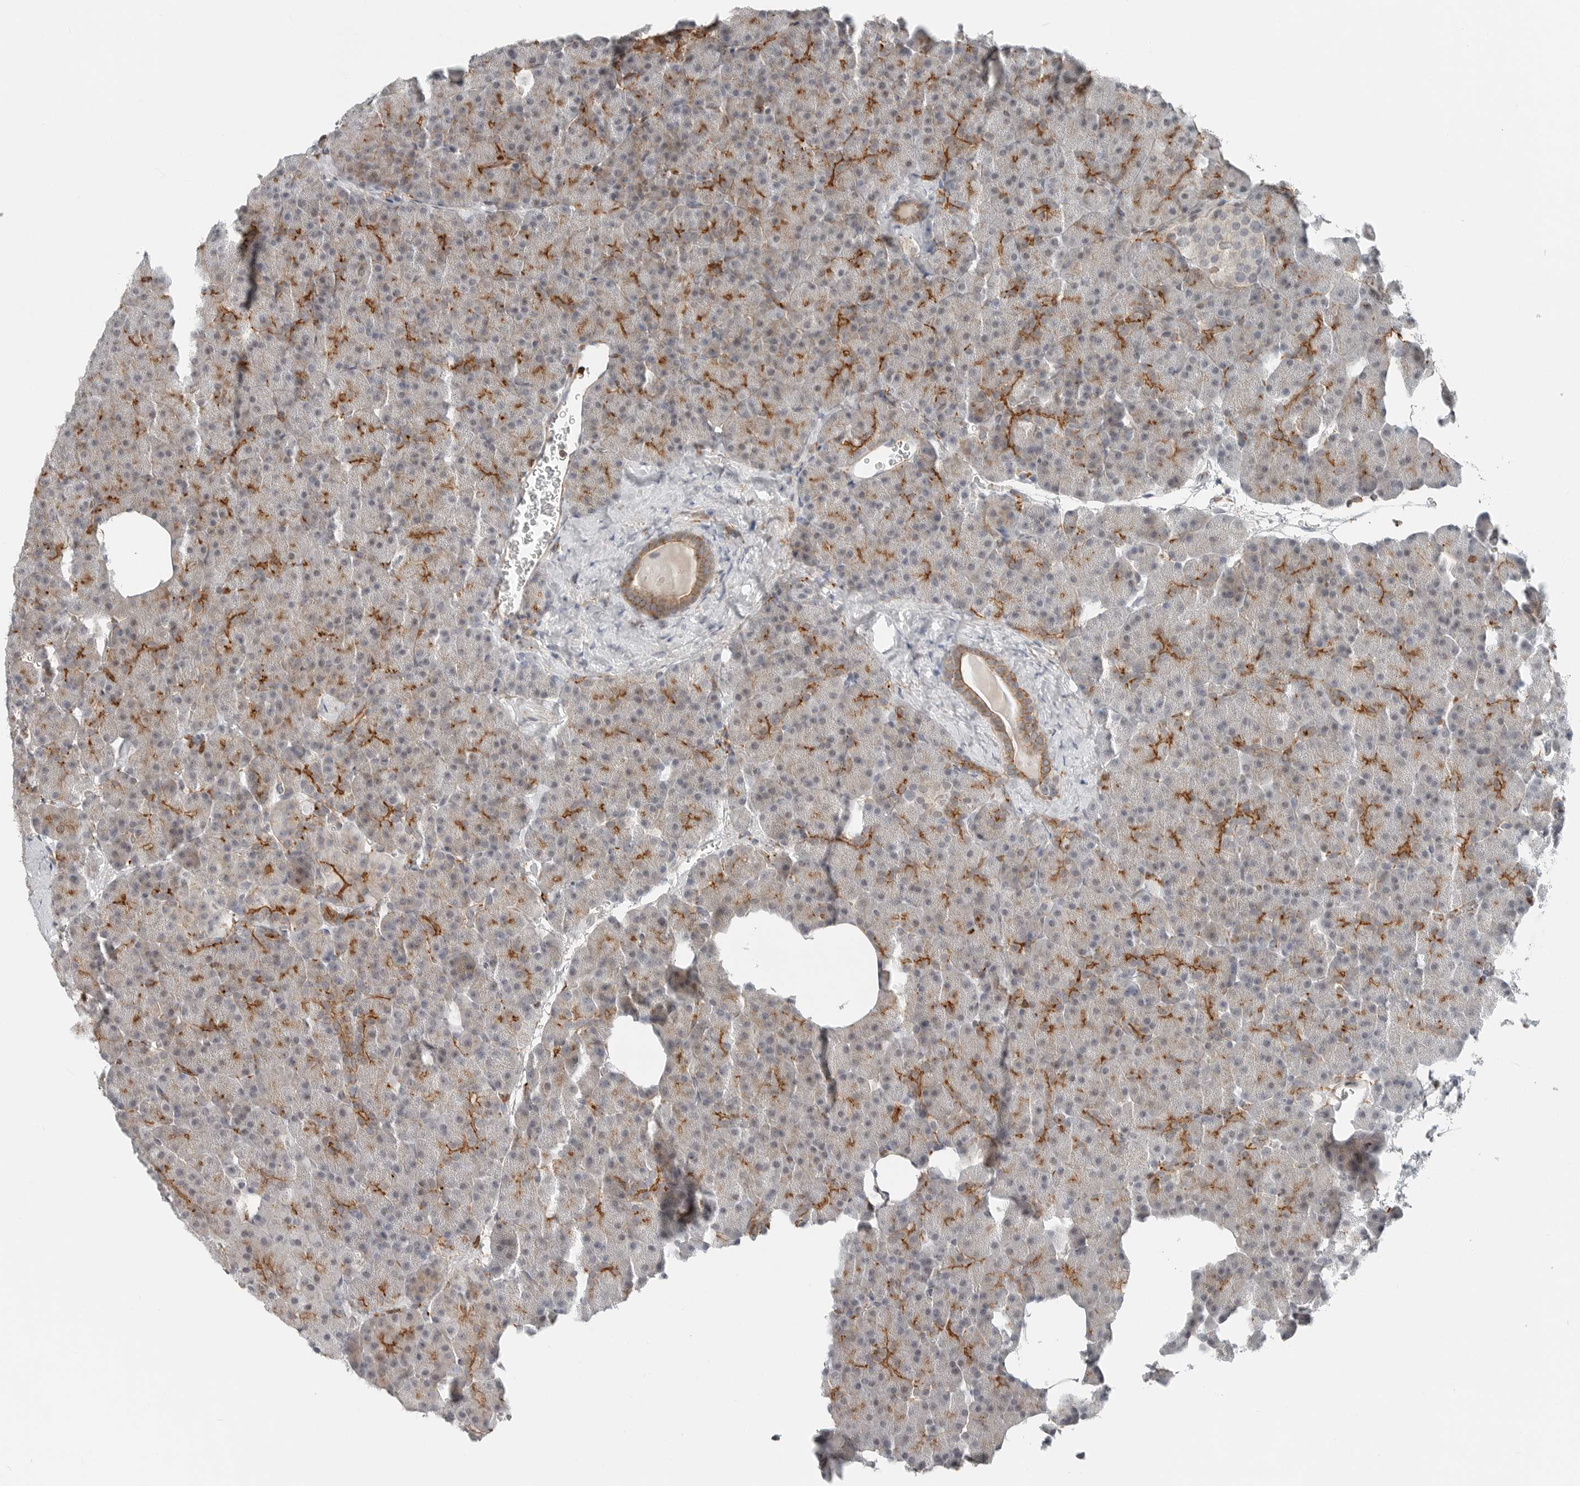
{"staining": {"intensity": "strong", "quantity": "<25%", "location": "cytoplasmic/membranous"}, "tissue": "pancreas", "cell_type": "Exocrine glandular cells", "image_type": "normal", "snomed": [{"axis": "morphology", "description": "Normal tissue, NOS"}, {"axis": "morphology", "description": "Carcinoid, malignant, NOS"}, {"axis": "topography", "description": "Pancreas"}], "caption": "The histopathology image exhibits immunohistochemical staining of unremarkable pancreas. There is strong cytoplasmic/membranous expression is present in about <25% of exocrine glandular cells.", "gene": "LEFTY2", "patient": {"sex": "female", "age": 35}}